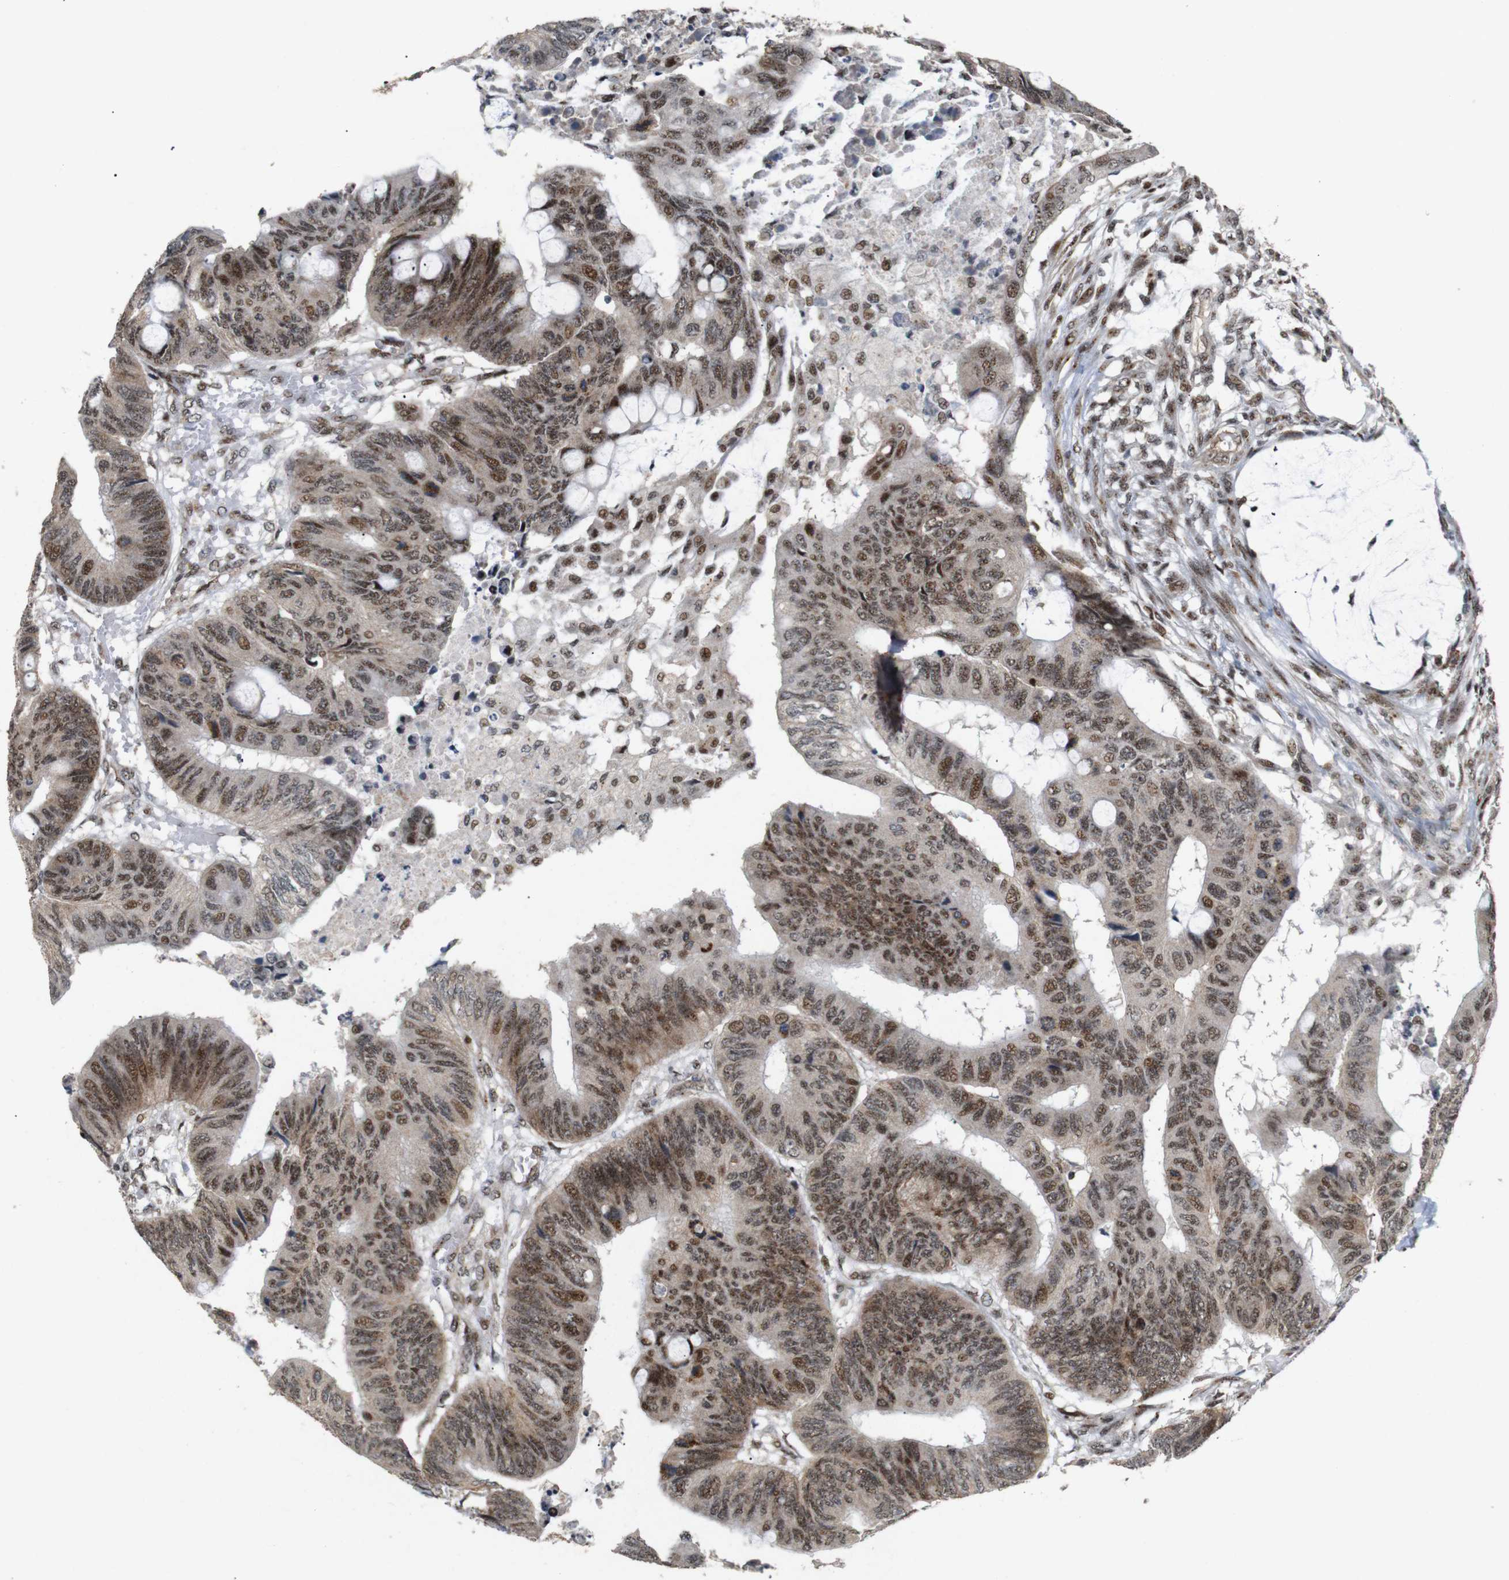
{"staining": {"intensity": "moderate", "quantity": ">75%", "location": "cytoplasmic/membranous,nuclear"}, "tissue": "colorectal cancer", "cell_type": "Tumor cells", "image_type": "cancer", "snomed": [{"axis": "morphology", "description": "Normal tissue, NOS"}, {"axis": "morphology", "description": "Adenocarcinoma, NOS"}, {"axis": "topography", "description": "Rectum"}, {"axis": "topography", "description": "Peripheral nerve tissue"}], "caption": "Immunohistochemical staining of human adenocarcinoma (colorectal) displays medium levels of moderate cytoplasmic/membranous and nuclear staining in about >75% of tumor cells.", "gene": "PYM1", "patient": {"sex": "male", "age": 92}}